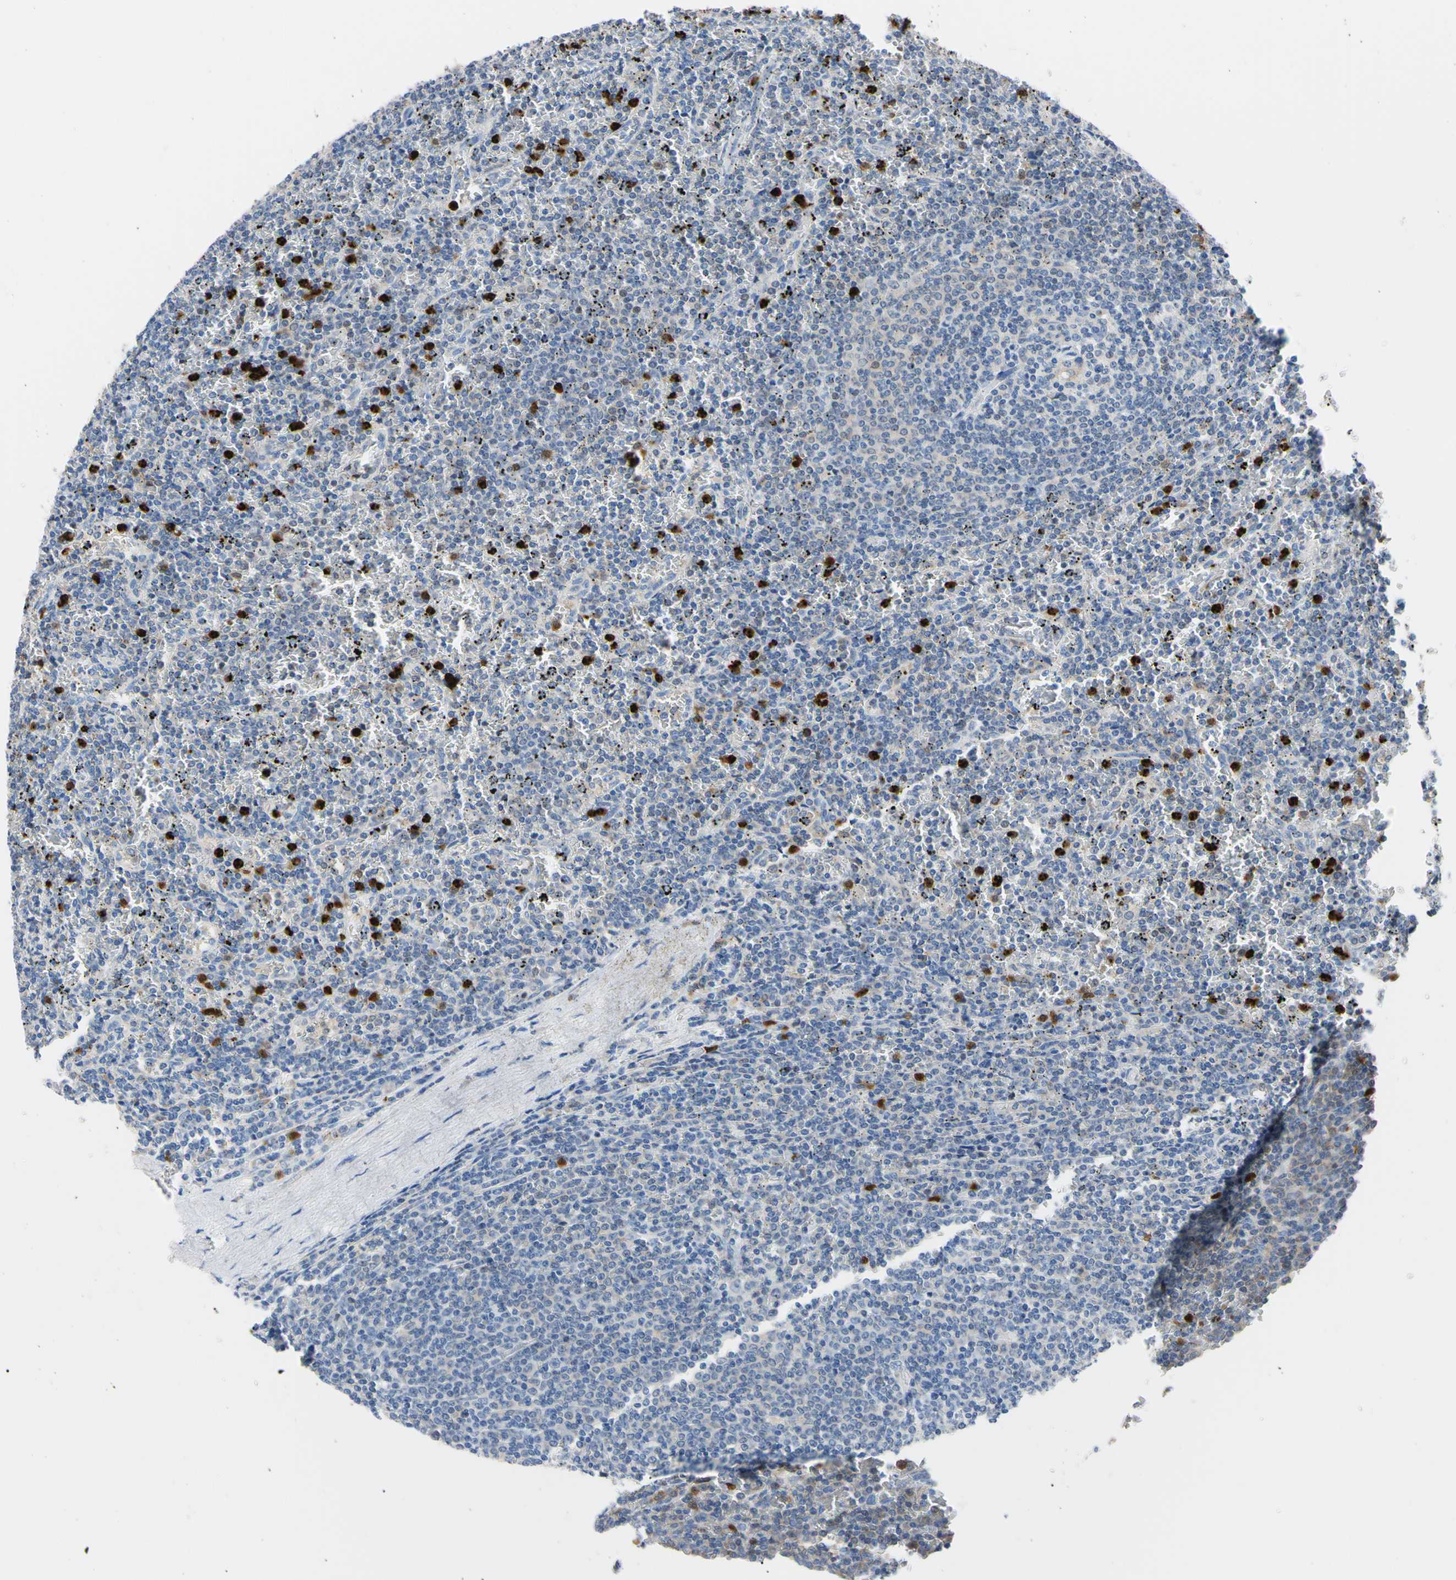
{"staining": {"intensity": "negative", "quantity": "none", "location": "none"}, "tissue": "lymphoma", "cell_type": "Tumor cells", "image_type": "cancer", "snomed": [{"axis": "morphology", "description": "Malignant lymphoma, non-Hodgkin's type, Low grade"}, {"axis": "topography", "description": "Spleen"}], "caption": "IHC of low-grade malignant lymphoma, non-Hodgkin's type displays no positivity in tumor cells.", "gene": "NCF4", "patient": {"sex": "female", "age": 77}}